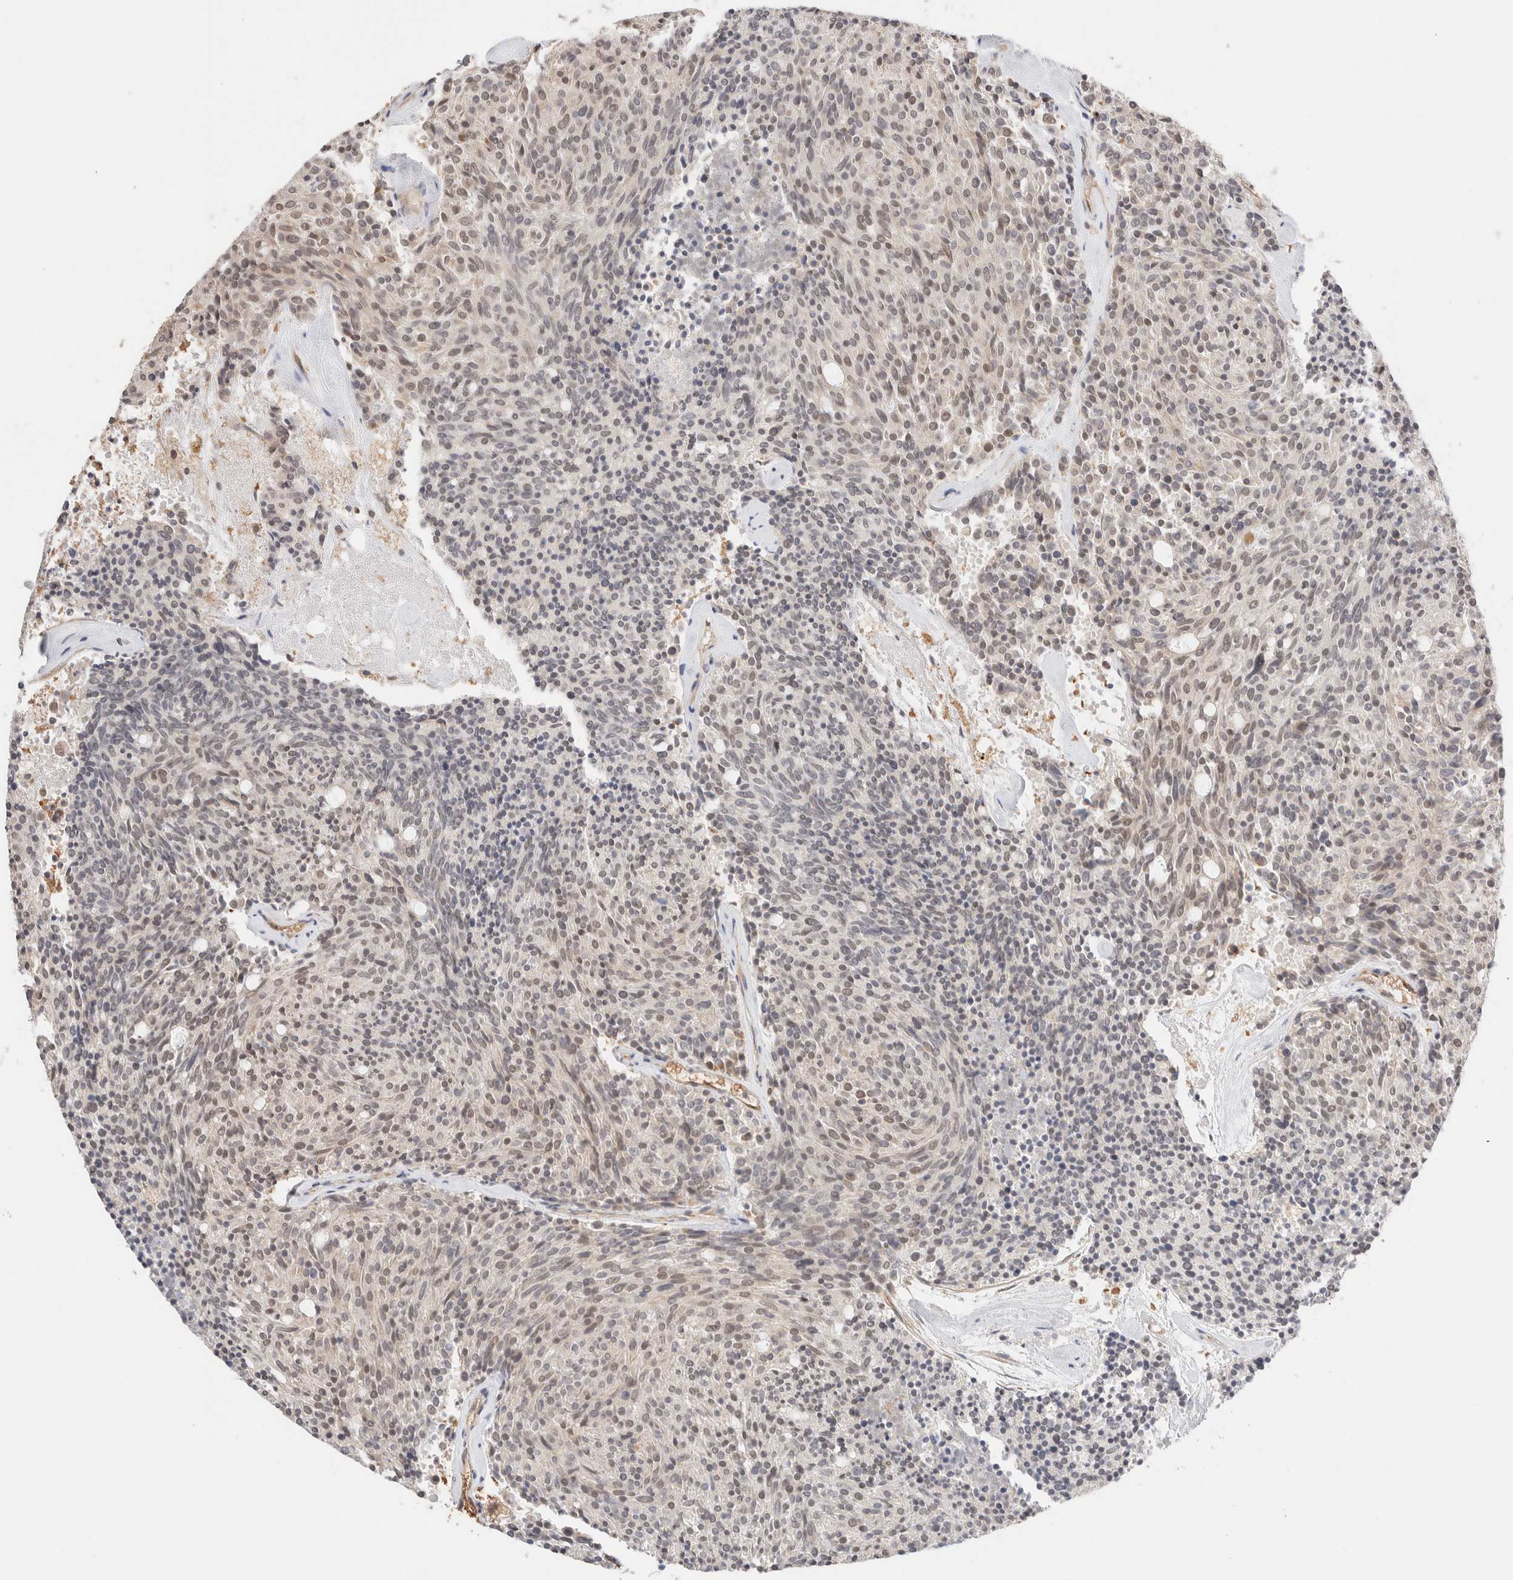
{"staining": {"intensity": "weak", "quantity": "<25%", "location": "nuclear"}, "tissue": "carcinoid", "cell_type": "Tumor cells", "image_type": "cancer", "snomed": [{"axis": "morphology", "description": "Carcinoid, malignant, NOS"}, {"axis": "topography", "description": "Pancreas"}], "caption": "The image reveals no staining of tumor cells in malignant carcinoid. (DAB (3,3'-diaminobenzidine) immunohistochemistry (IHC) visualized using brightfield microscopy, high magnification).", "gene": "SYVN1", "patient": {"sex": "female", "age": 54}}